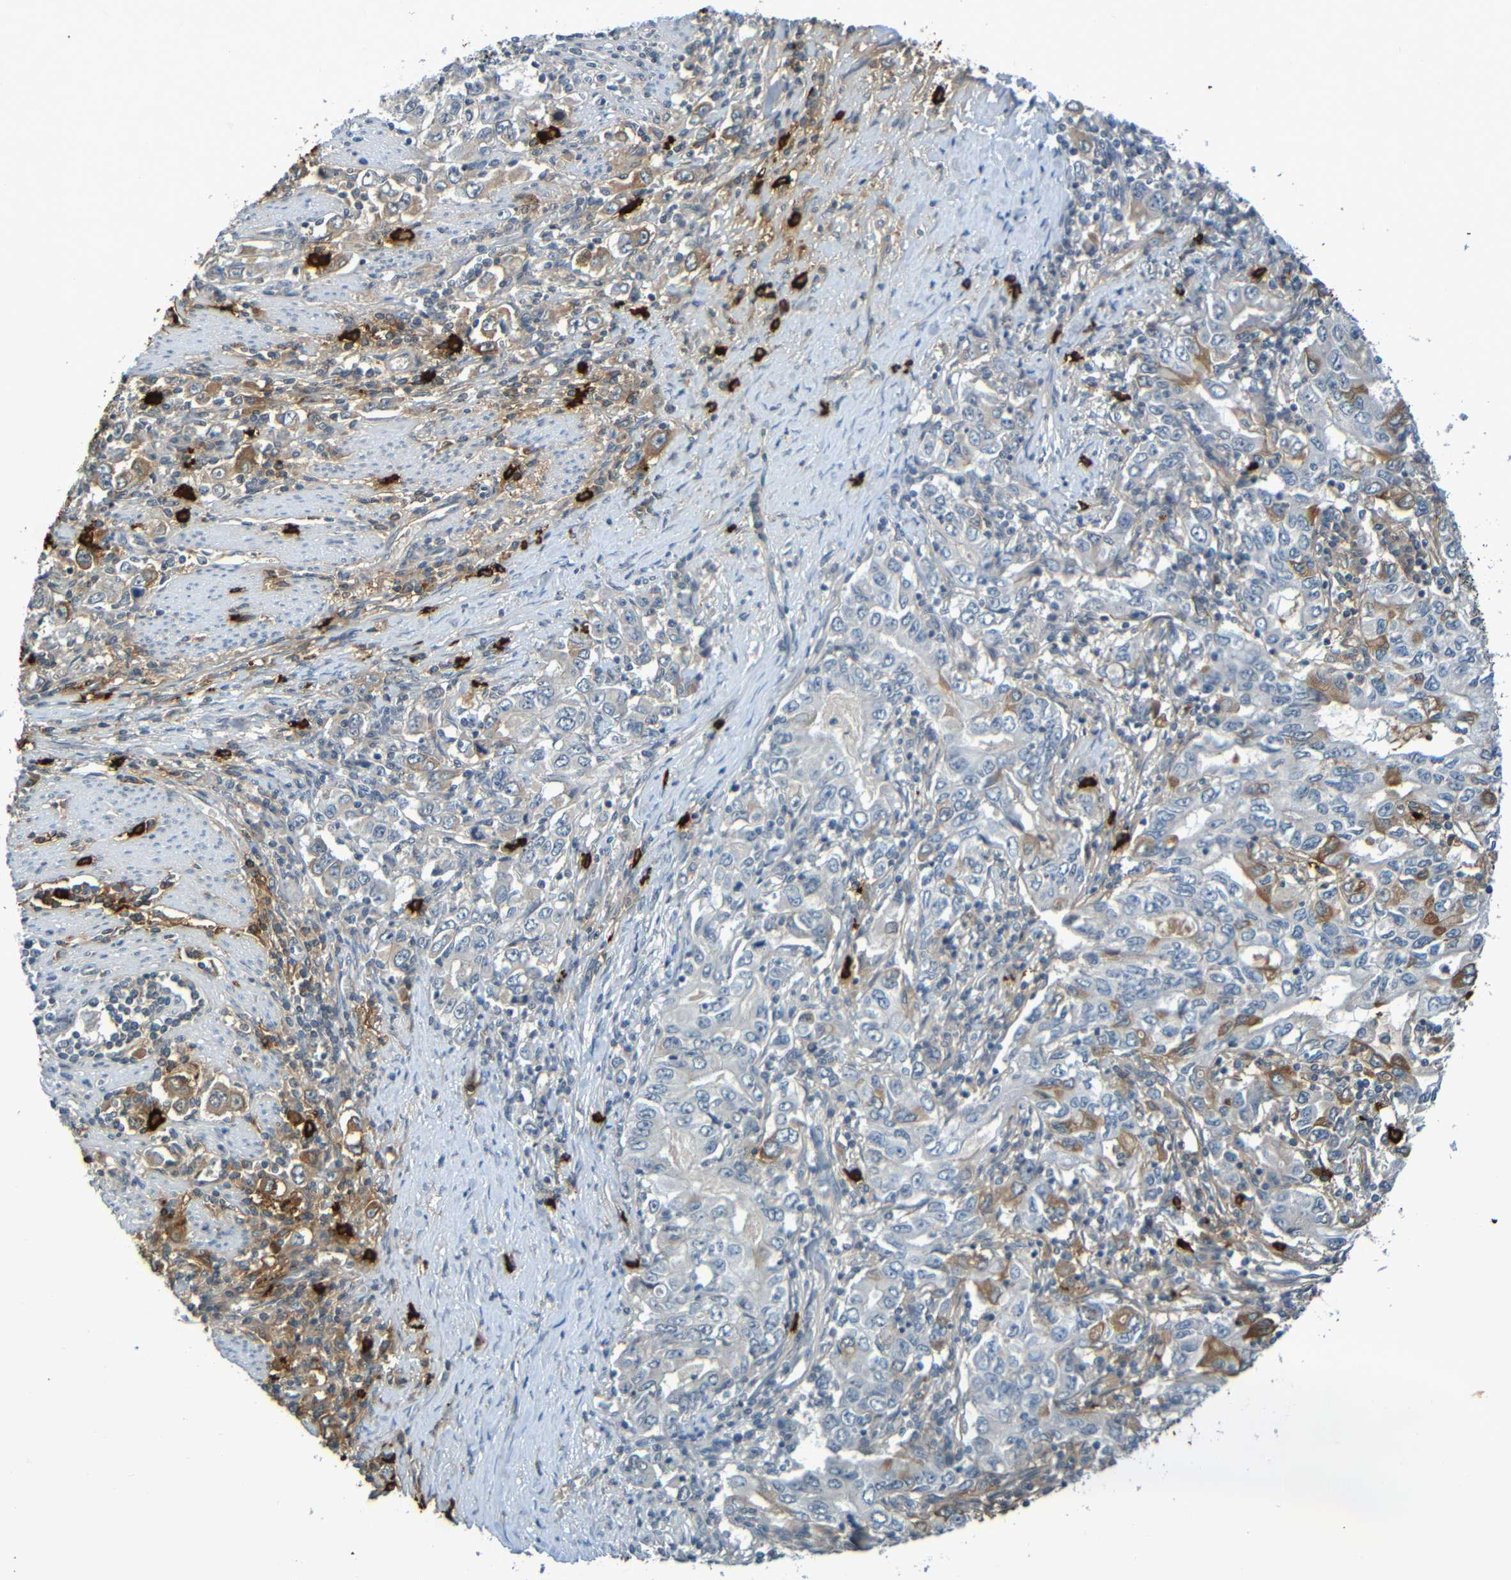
{"staining": {"intensity": "weak", "quantity": "<25%", "location": "cytoplasmic/membranous"}, "tissue": "stomach cancer", "cell_type": "Tumor cells", "image_type": "cancer", "snomed": [{"axis": "morphology", "description": "Adenocarcinoma, NOS"}, {"axis": "topography", "description": "Stomach, lower"}], "caption": "This is a histopathology image of IHC staining of adenocarcinoma (stomach), which shows no staining in tumor cells. Brightfield microscopy of IHC stained with DAB (brown) and hematoxylin (blue), captured at high magnification.", "gene": "C3AR1", "patient": {"sex": "female", "age": 72}}